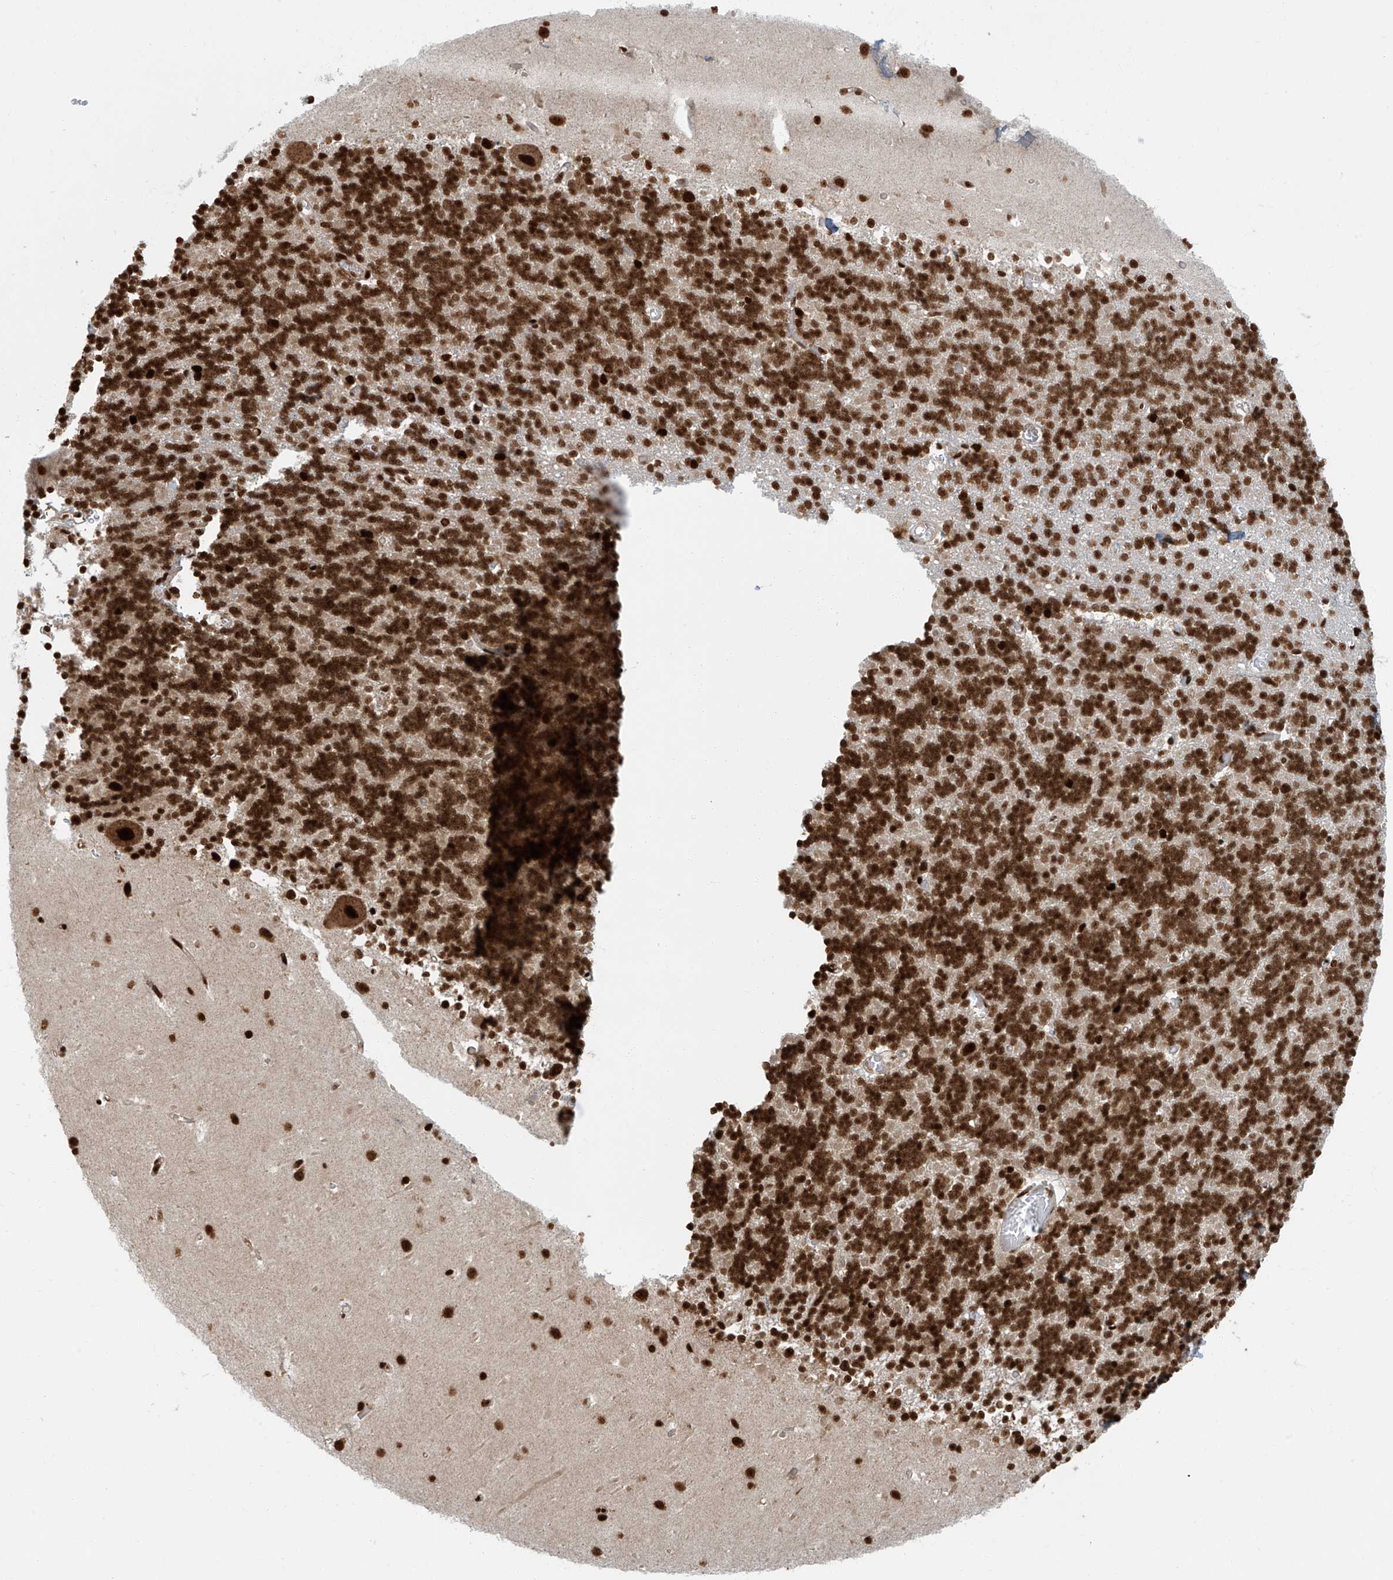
{"staining": {"intensity": "strong", "quantity": ">75%", "location": "nuclear"}, "tissue": "cerebellum", "cell_type": "Cells in granular layer", "image_type": "normal", "snomed": [{"axis": "morphology", "description": "Normal tissue, NOS"}, {"axis": "topography", "description": "Cerebellum"}], "caption": "An immunohistochemistry (IHC) micrograph of normal tissue is shown. Protein staining in brown shows strong nuclear positivity in cerebellum within cells in granular layer.", "gene": "FAM193B", "patient": {"sex": "male", "age": 37}}